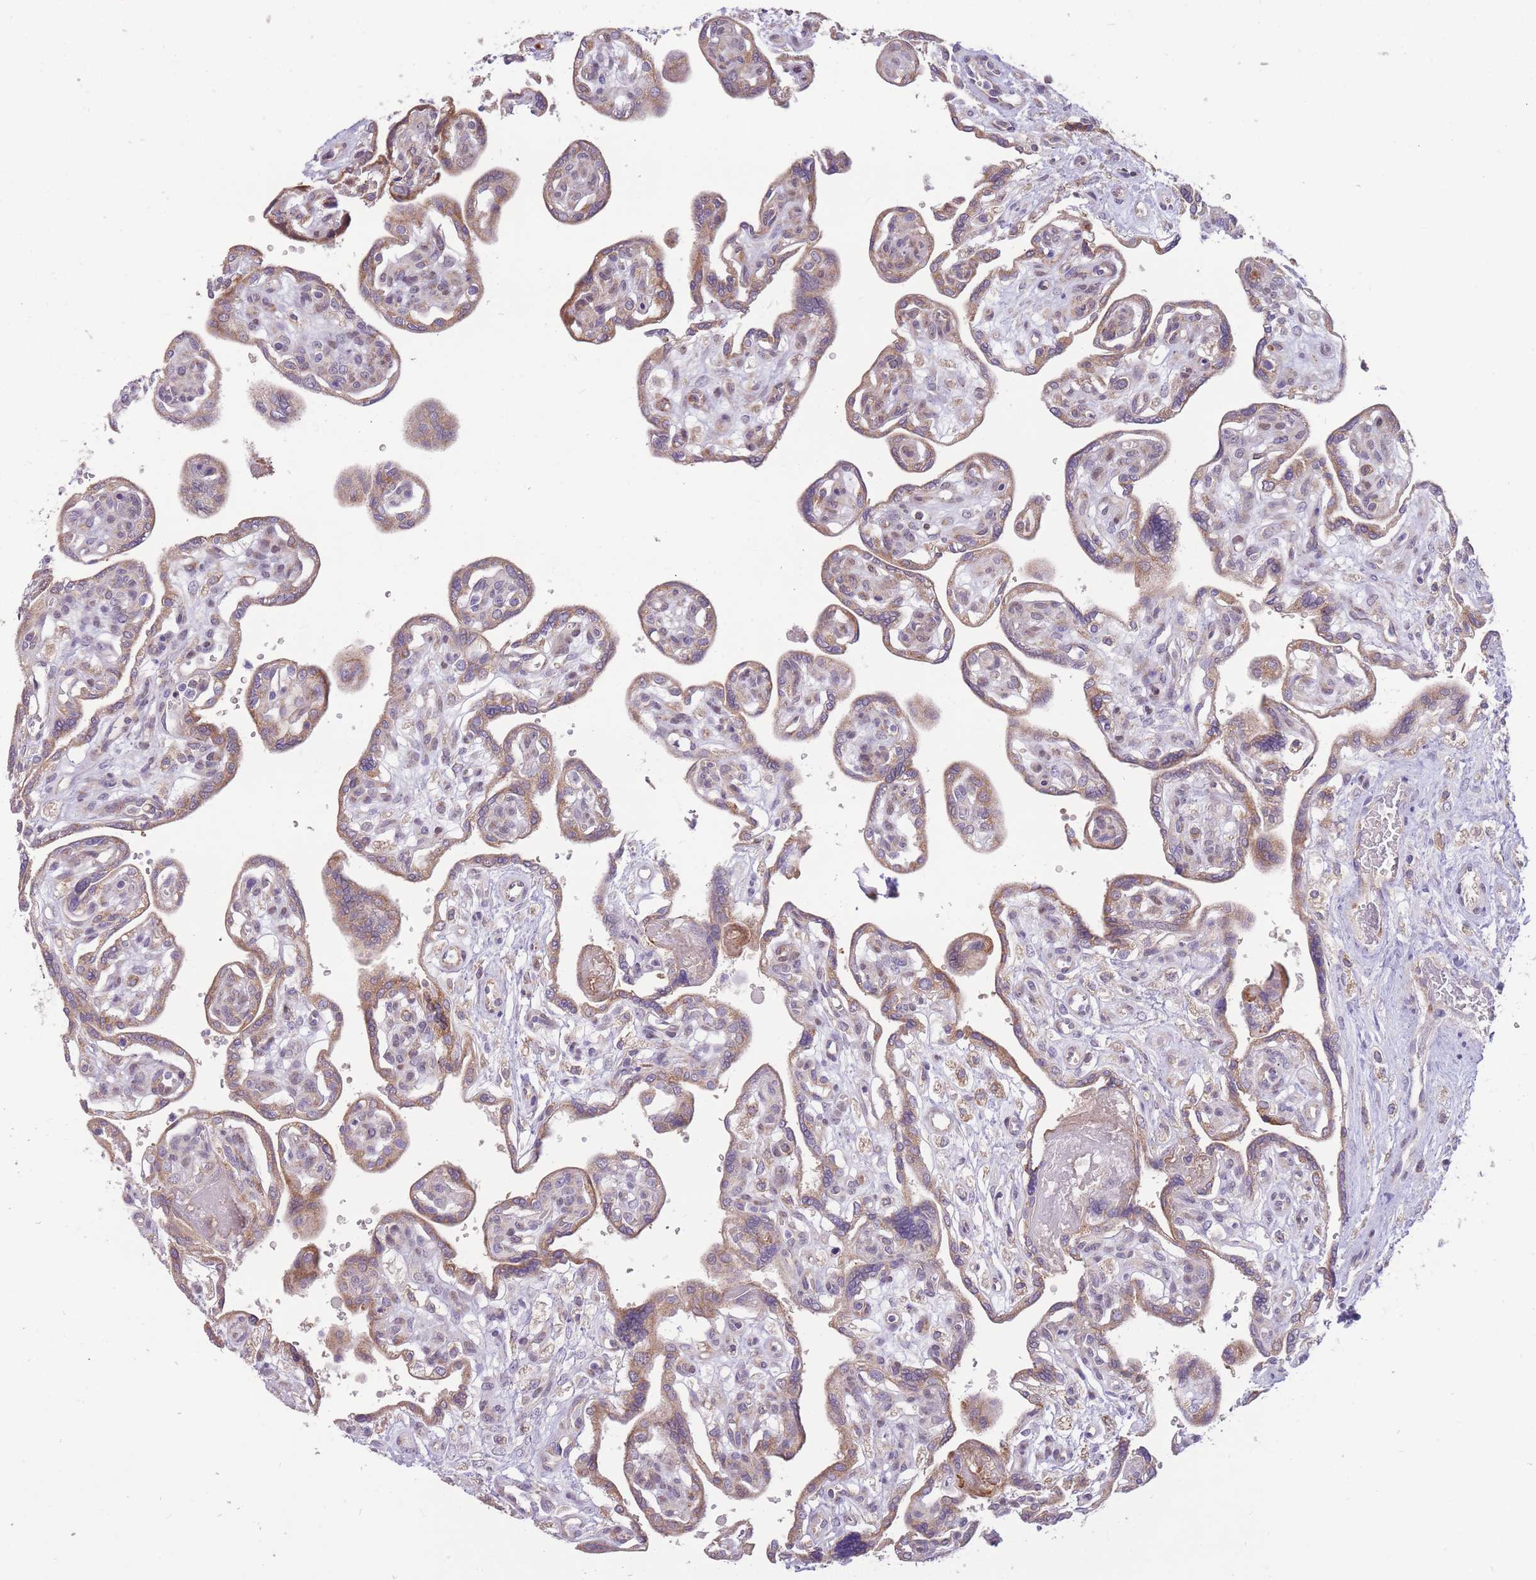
{"staining": {"intensity": "strong", "quantity": ">75%", "location": "cytoplasmic/membranous"}, "tissue": "placenta", "cell_type": "Decidual cells", "image_type": "normal", "snomed": [{"axis": "morphology", "description": "Normal tissue, NOS"}, {"axis": "topography", "description": "Placenta"}], "caption": "Immunohistochemistry (IHC) histopathology image of unremarkable placenta stained for a protein (brown), which displays high levels of strong cytoplasmic/membranous expression in approximately >75% of decidual cells.", "gene": "TRAPPC5", "patient": {"sex": "female", "age": 39}}